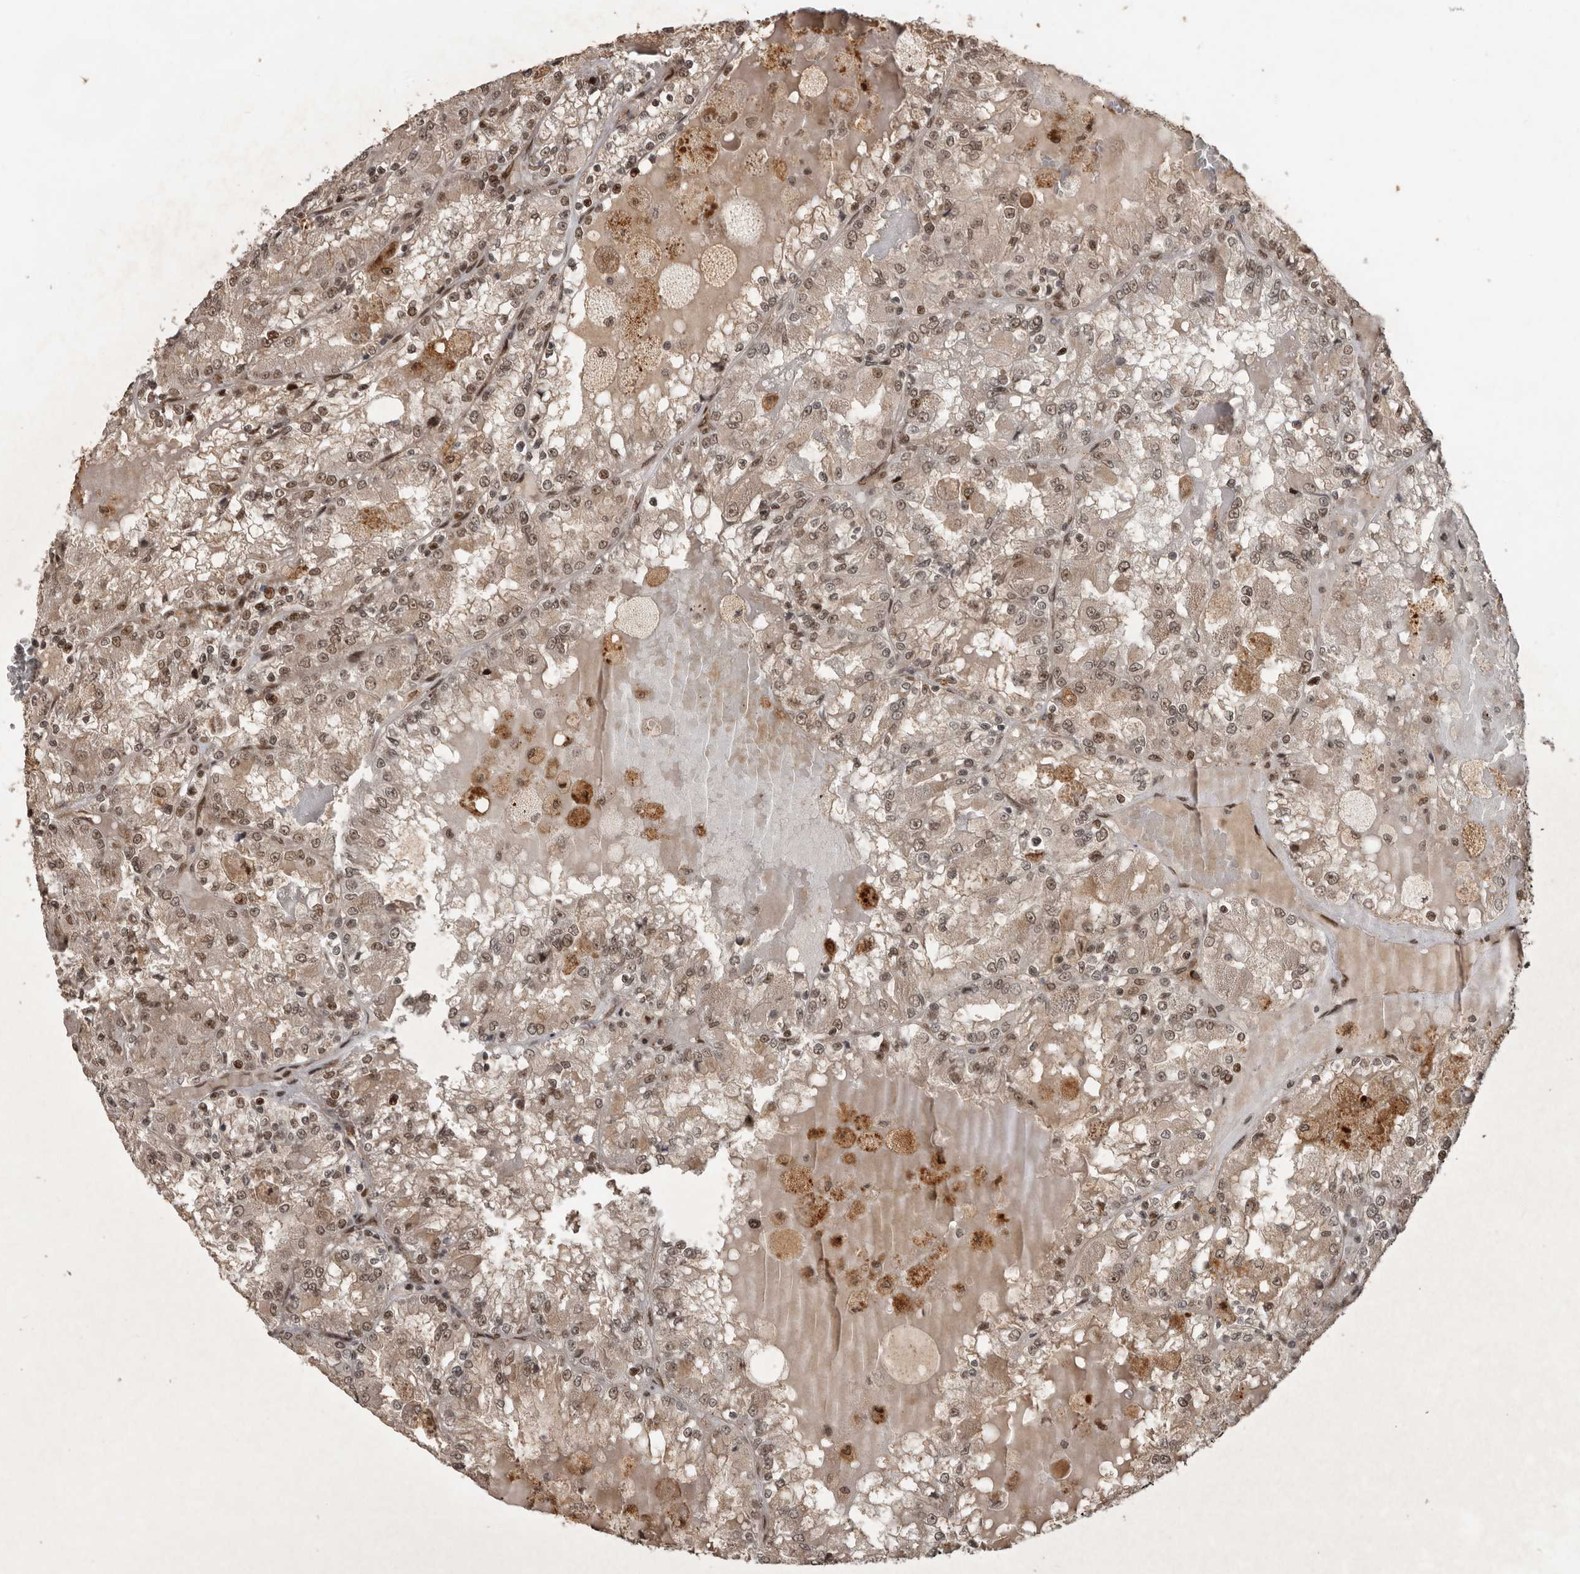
{"staining": {"intensity": "moderate", "quantity": ">75%", "location": "nuclear"}, "tissue": "renal cancer", "cell_type": "Tumor cells", "image_type": "cancer", "snomed": [{"axis": "morphology", "description": "Adenocarcinoma, NOS"}, {"axis": "topography", "description": "Kidney"}], "caption": "Protein positivity by immunohistochemistry shows moderate nuclear staining in approximately >75% of tumor cells in renal cancer.", "gene": "CDC27", "patient": {"sex": "female", "age": 56}}